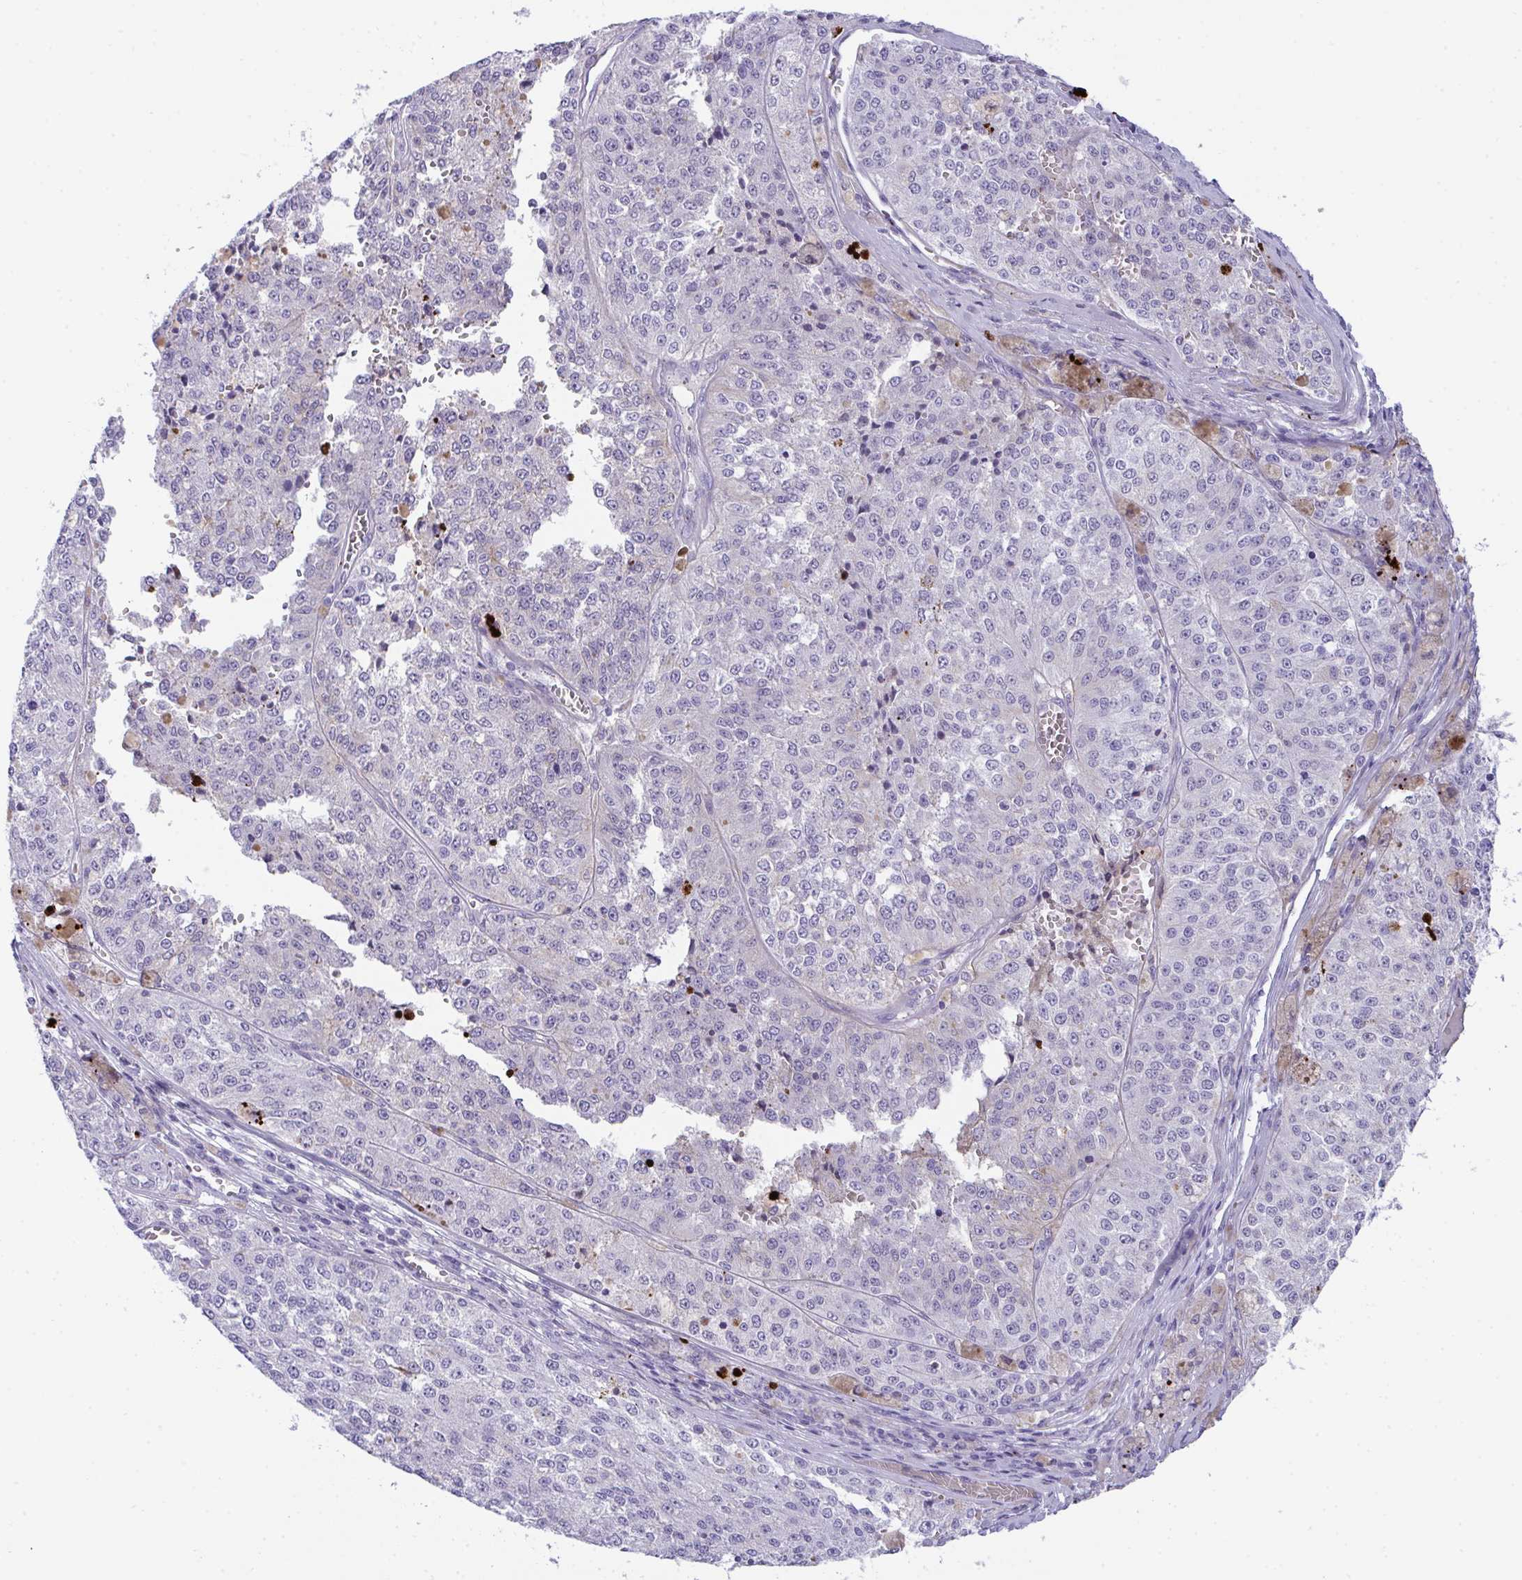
{"staining": {"intensity": "negative", "quantity": "none", "location": "none"}, "tissue": "melanoma", "cell_type": "Tumor cells", "image_type": "cancer", "snomed": [{"axis": "morphology", "description": "Malignant melanoma, Metastatic site"}, {"axis": "topography", "description": "Lymph node"}], "caption": "This micrograph is of malignant melanoma (metastatic site) stained with immunohistochemistry to label a protein in brown with the nuclei are counter-stained blue. There is no positivity in tumor cells.", "gene": "KMT2E", "patient": {"sex": "female", "age": 64}}